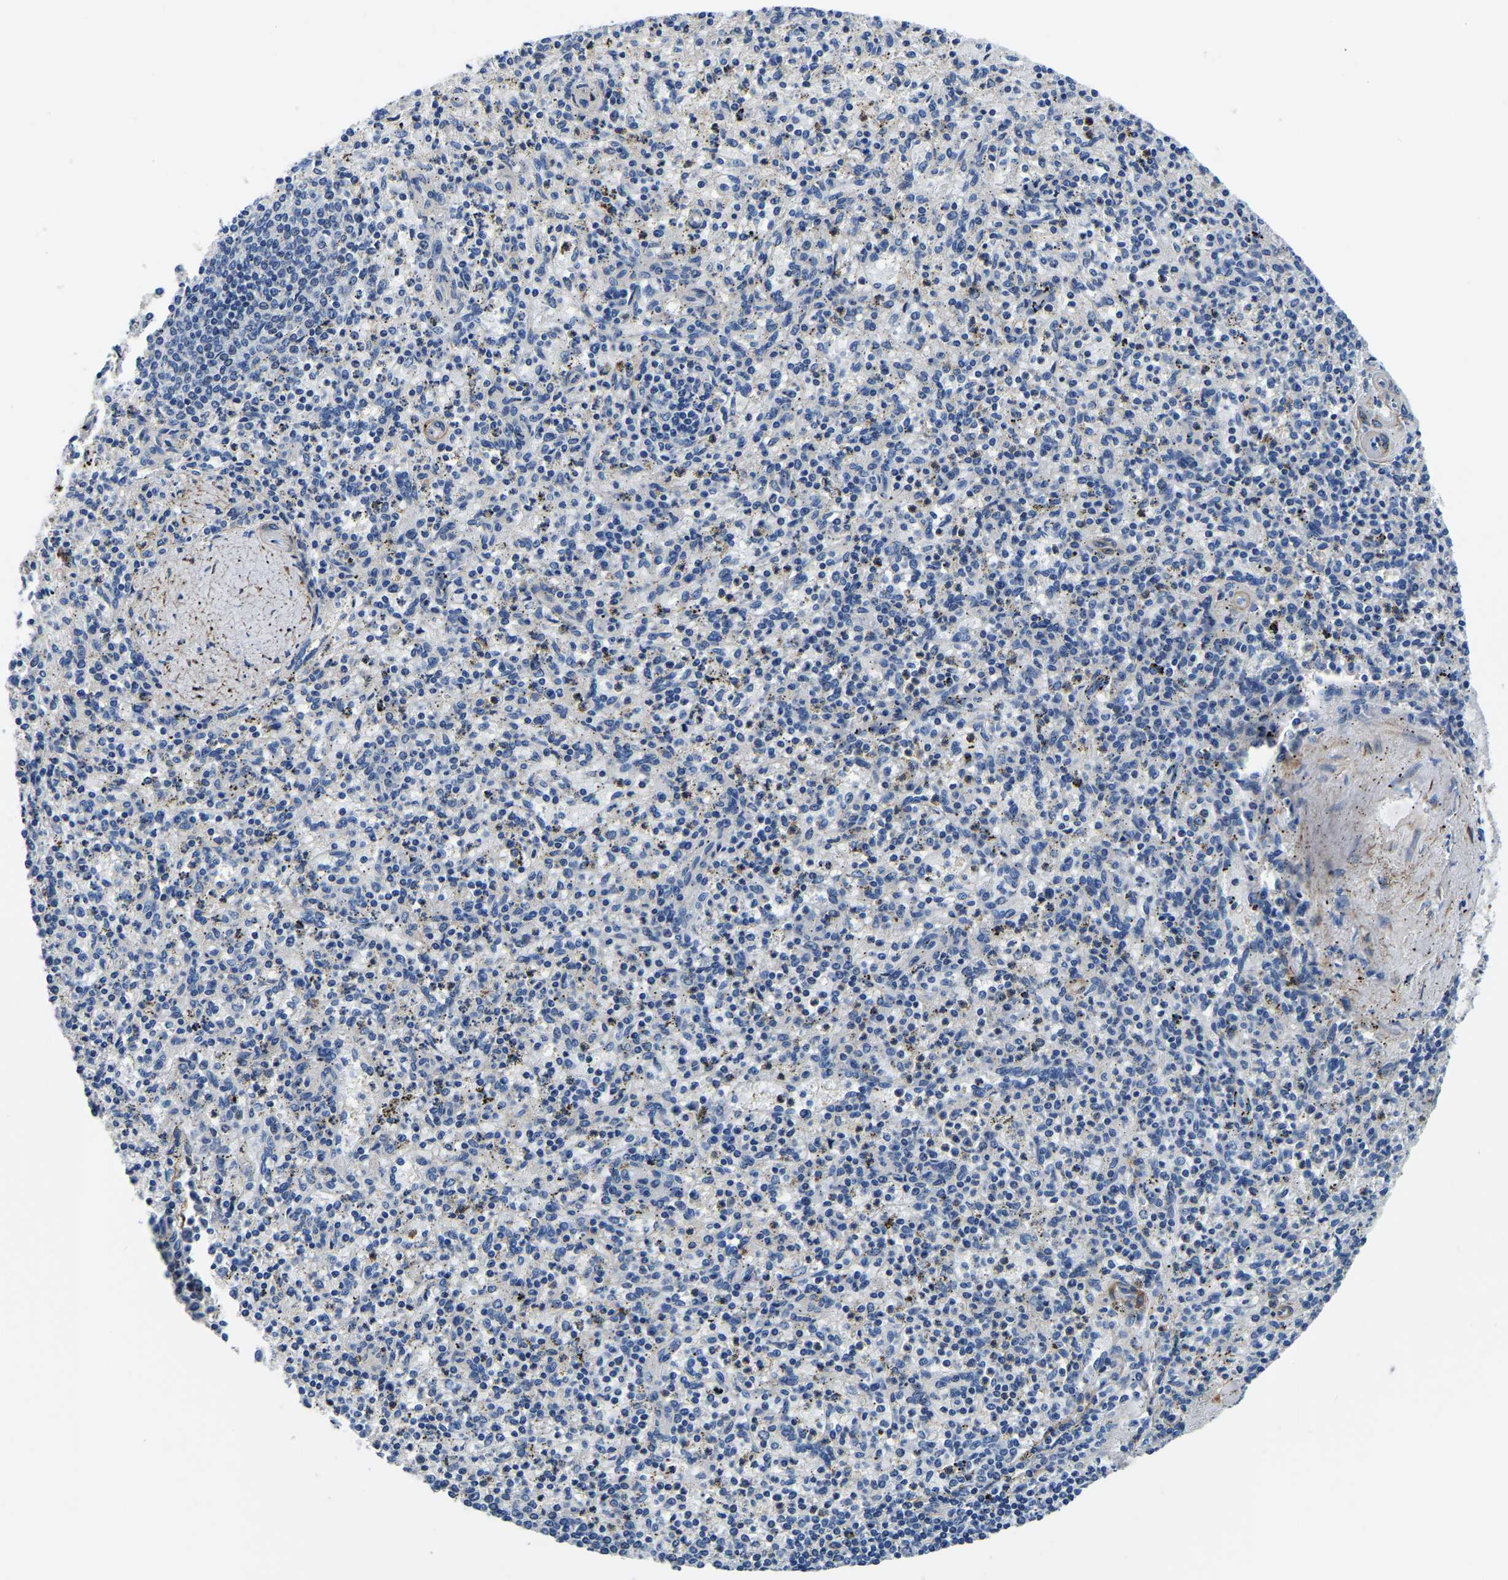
{"staining": {"intensity": "negative", "quantity": "none", "location": "none"}, "tissue": "spleen", "cell_type": "Cells in red pulp", "image_type": "normal", "snomed": [{"axis": "morphology", "description": "Normal tissue, NOS"}, {"axis": "topography", "description": "Spleen"}], "caption": "Image shows no protein staining in cells in red pulp of normal spleen.", "gene": "KCTD17", "patient": {"sex": "male", "age": 72}}